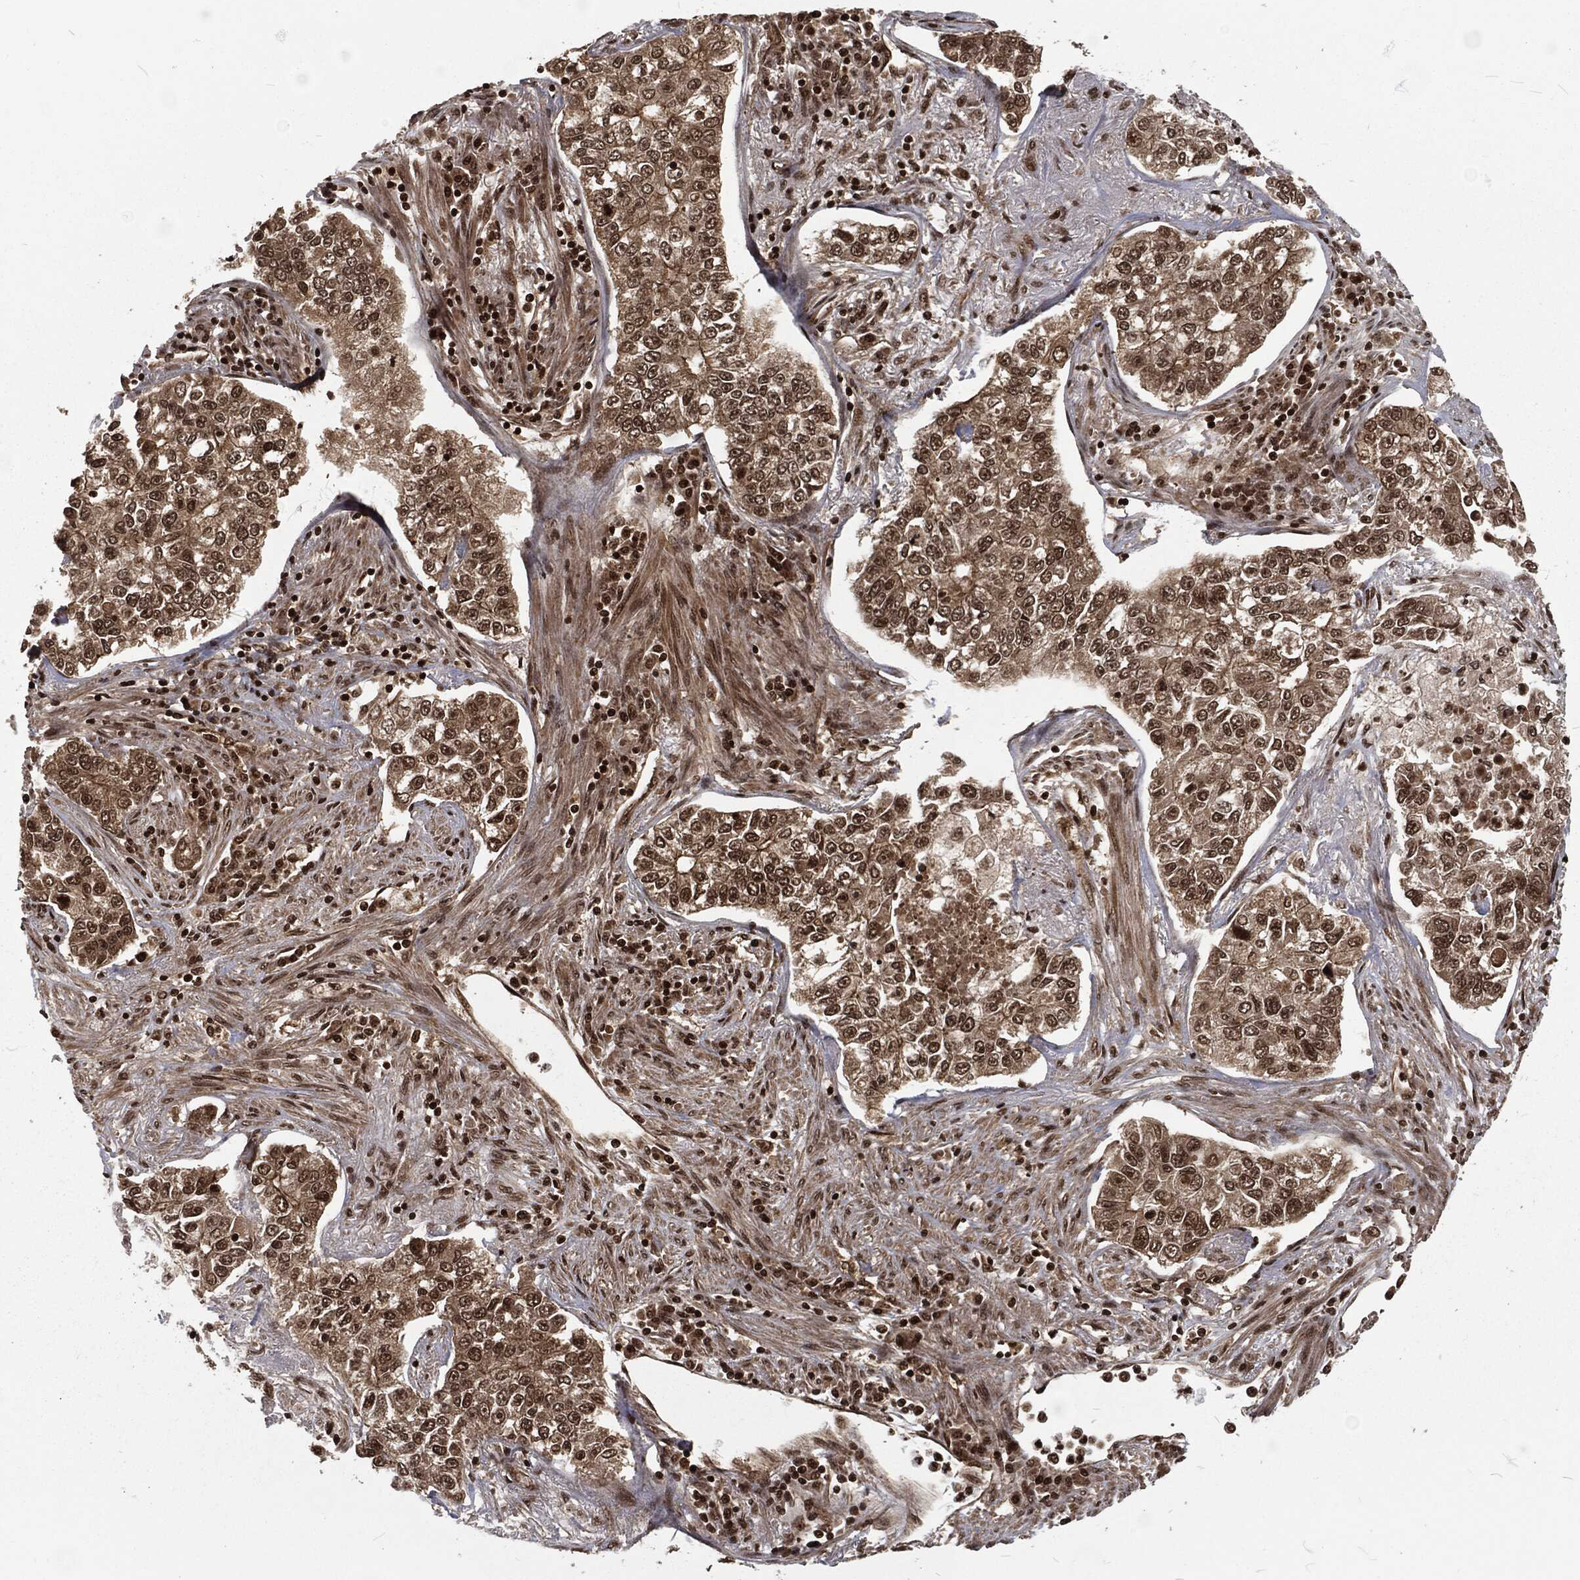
{"staining": {"intensity": "moderate", "quantity": ">75%", "location": "cytoplasmic/membranous,nuclear"}, "tissue": "lung cancer", "cell_type": "Tumor cells", "image_type": "cancer", "snomed": [{"axis": "morphology", "description": "Adenocarcinoma, NOS"}, {"axis": "topography", "description": "Lung"}], "caption": "Immunohistochemical staining of lung cancer demonstrates medium levels of moderate cytoplasmic/membranous and nuclear protein positivity in approximately >75% of tumor cells.", "gene": "NGRN", "patient": {"sex": "male", "age": 49}}